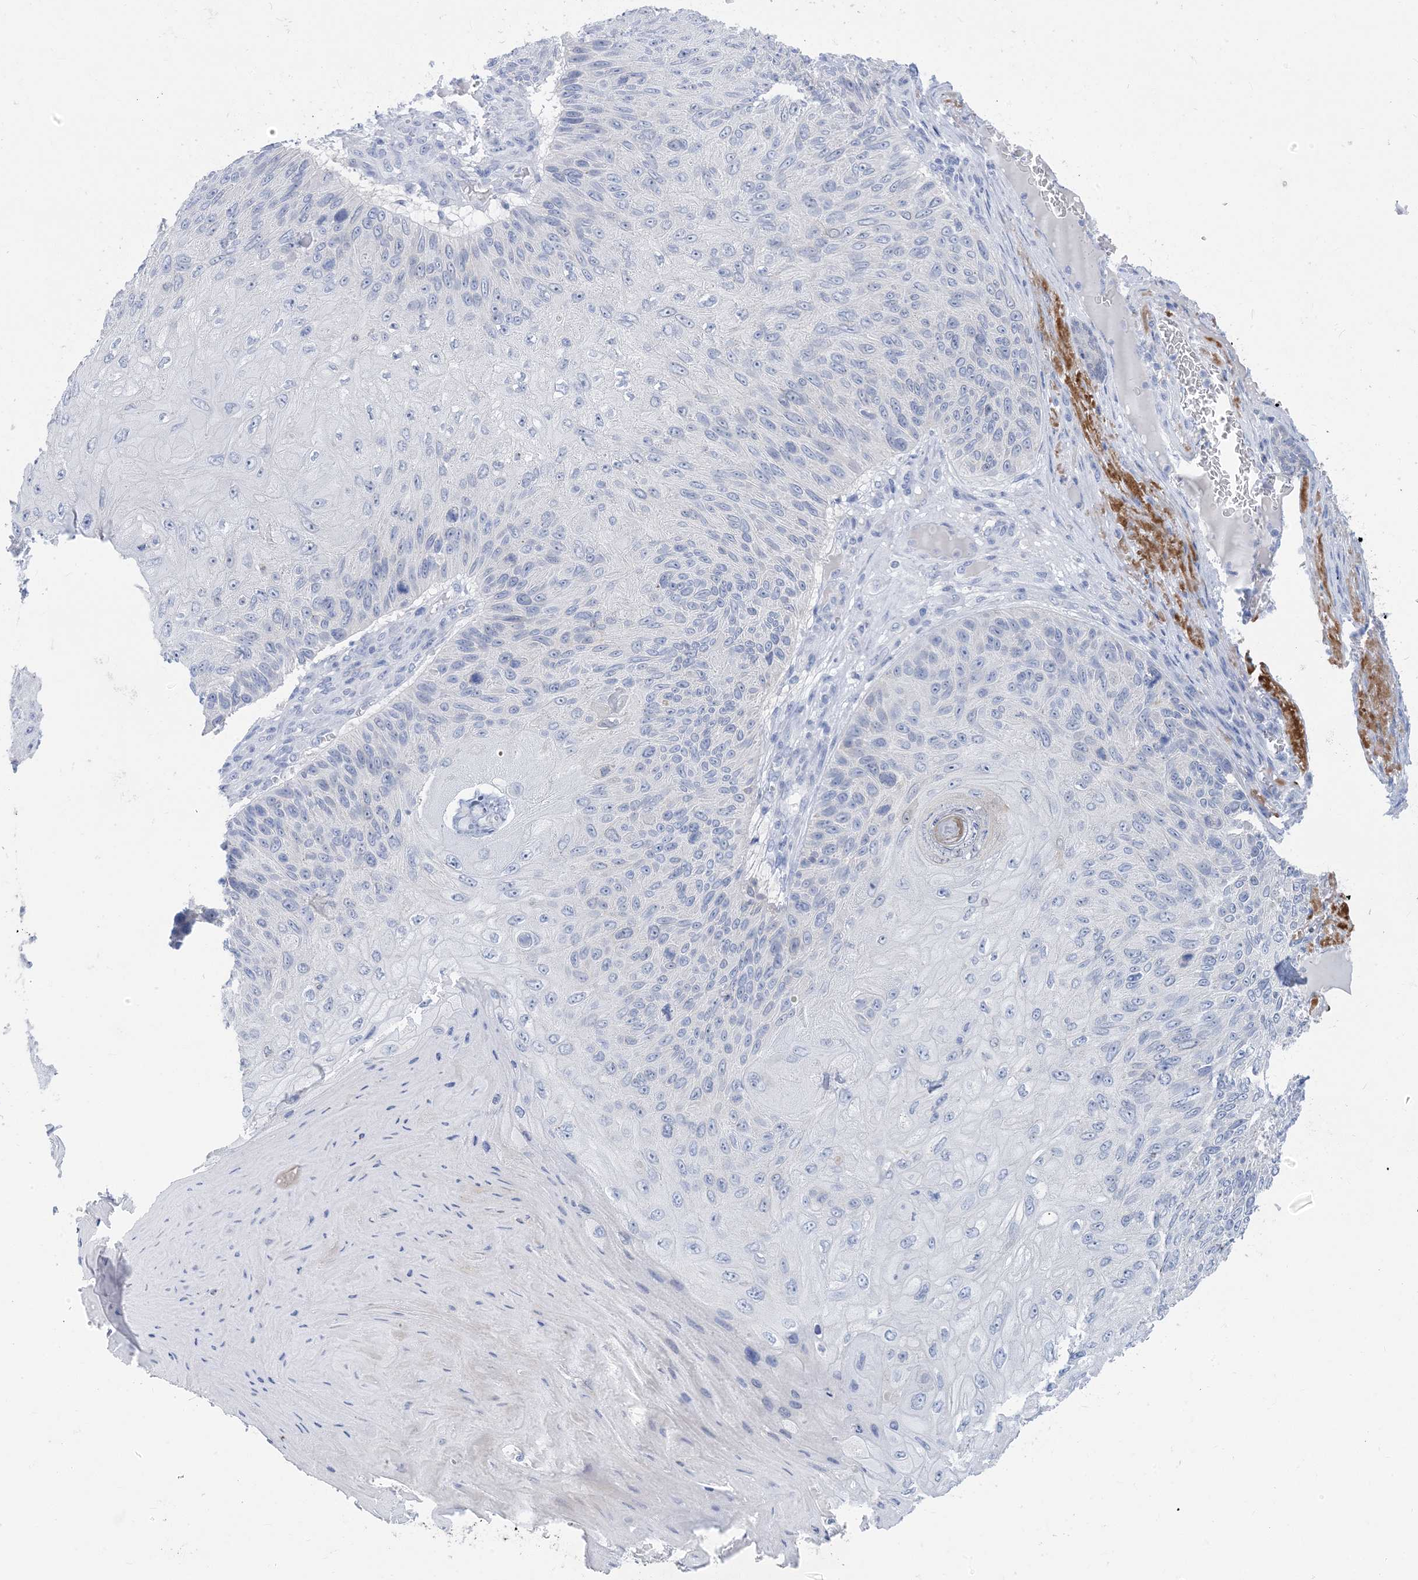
{"staining": {"intensity": "negative", "quantity": "none", "location": "none"}, "tissue": "skin cancer", "cell_type": "Tumor cells", "image_type": "cancer", "snomed": [{"axis": "morphology", "description": "Squamous cell carcinoma, NOS"}, {"axis": "topography", "description": "Skin"}], "caption": "Protein analysis of skin squamous cell carcinoma demonstrates no significant staining in tumor cells.", "gene": "SH3YL1", "patient": {"sex": "female", "age": 88}}